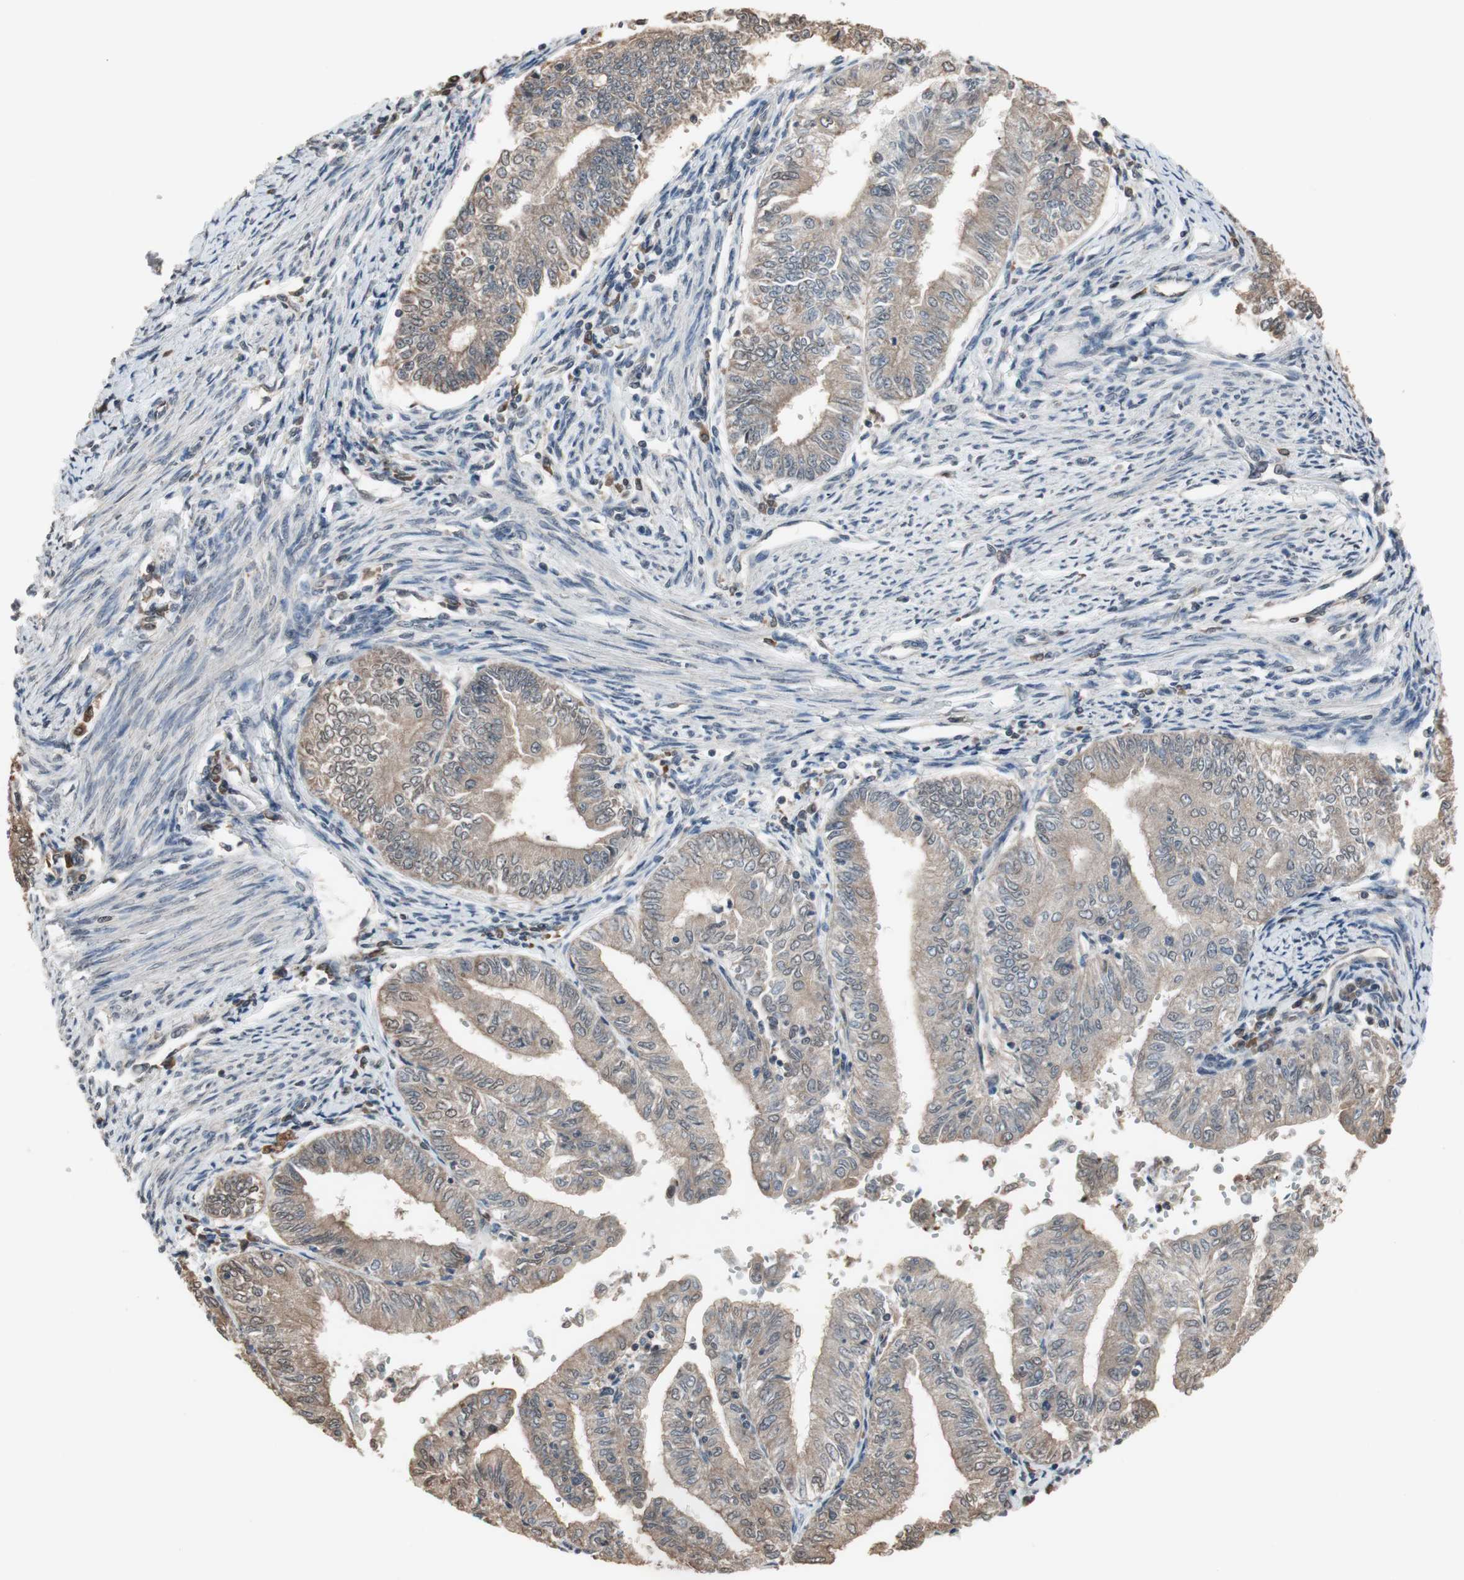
{"staining": {"intensity": "weak", "quantity": ">75%", "location": "cytoplasmic/membranous"}, "tissue": "endometrial cancer", "cell_type": "Tumor cells", "image_type": "cancer", "snomed": [{"axis": "morphology", "description": "Adenocarcinoma, NOS"}, {"axis": "topography", "description": "Endometrium"}], "caption": "This image demonstrates immunohistochemistry staining of human endometrial adenocarcinoma, with low weak cytoplasmic/membranous positivity in approximately >75% of tumor cells.", "gene": "PNPLA7", "patient": {"sex": "female", "age": 66}}